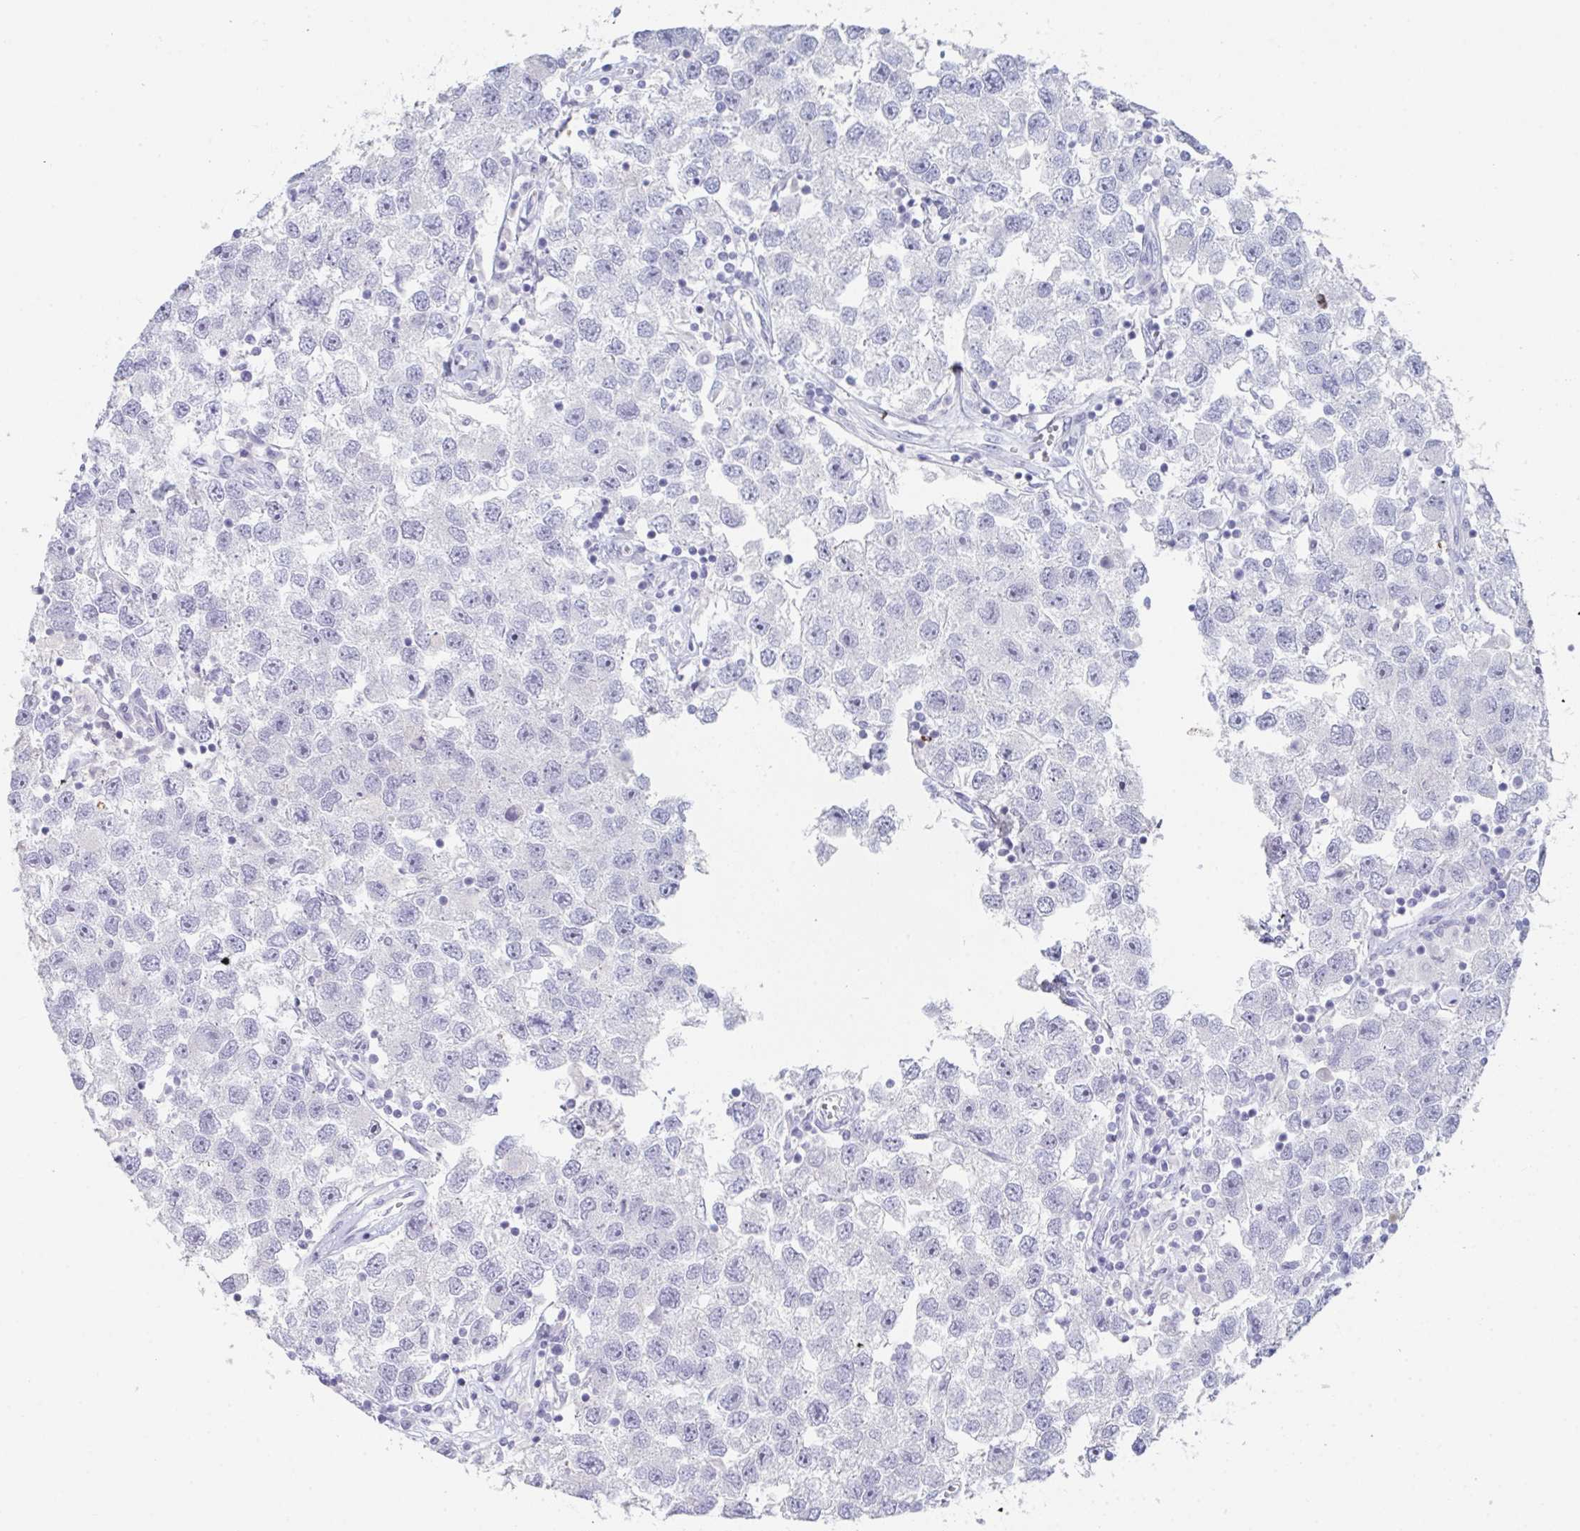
{"staining": {"intensity": "negative", "quantity": "none", "location": "none"}, "tissue": "testis cancer", "cell_type": "Tumor cells", "image_type": "cancer", "snomed": [{"axis": "morphology", "description": "Seminoma, NOS"}, {"axis": "topography", "description": "Testis"}], "caption": "Testis seminoma was stained to show a protein in brown. There is no significant expression in tumor cells. (Brightfield microscopy of DAB (3,3'-diaminobenzidine) IHC at high magnification).", "gene": "RUBCN", "patient": {"sex": "male", "age": 26}}